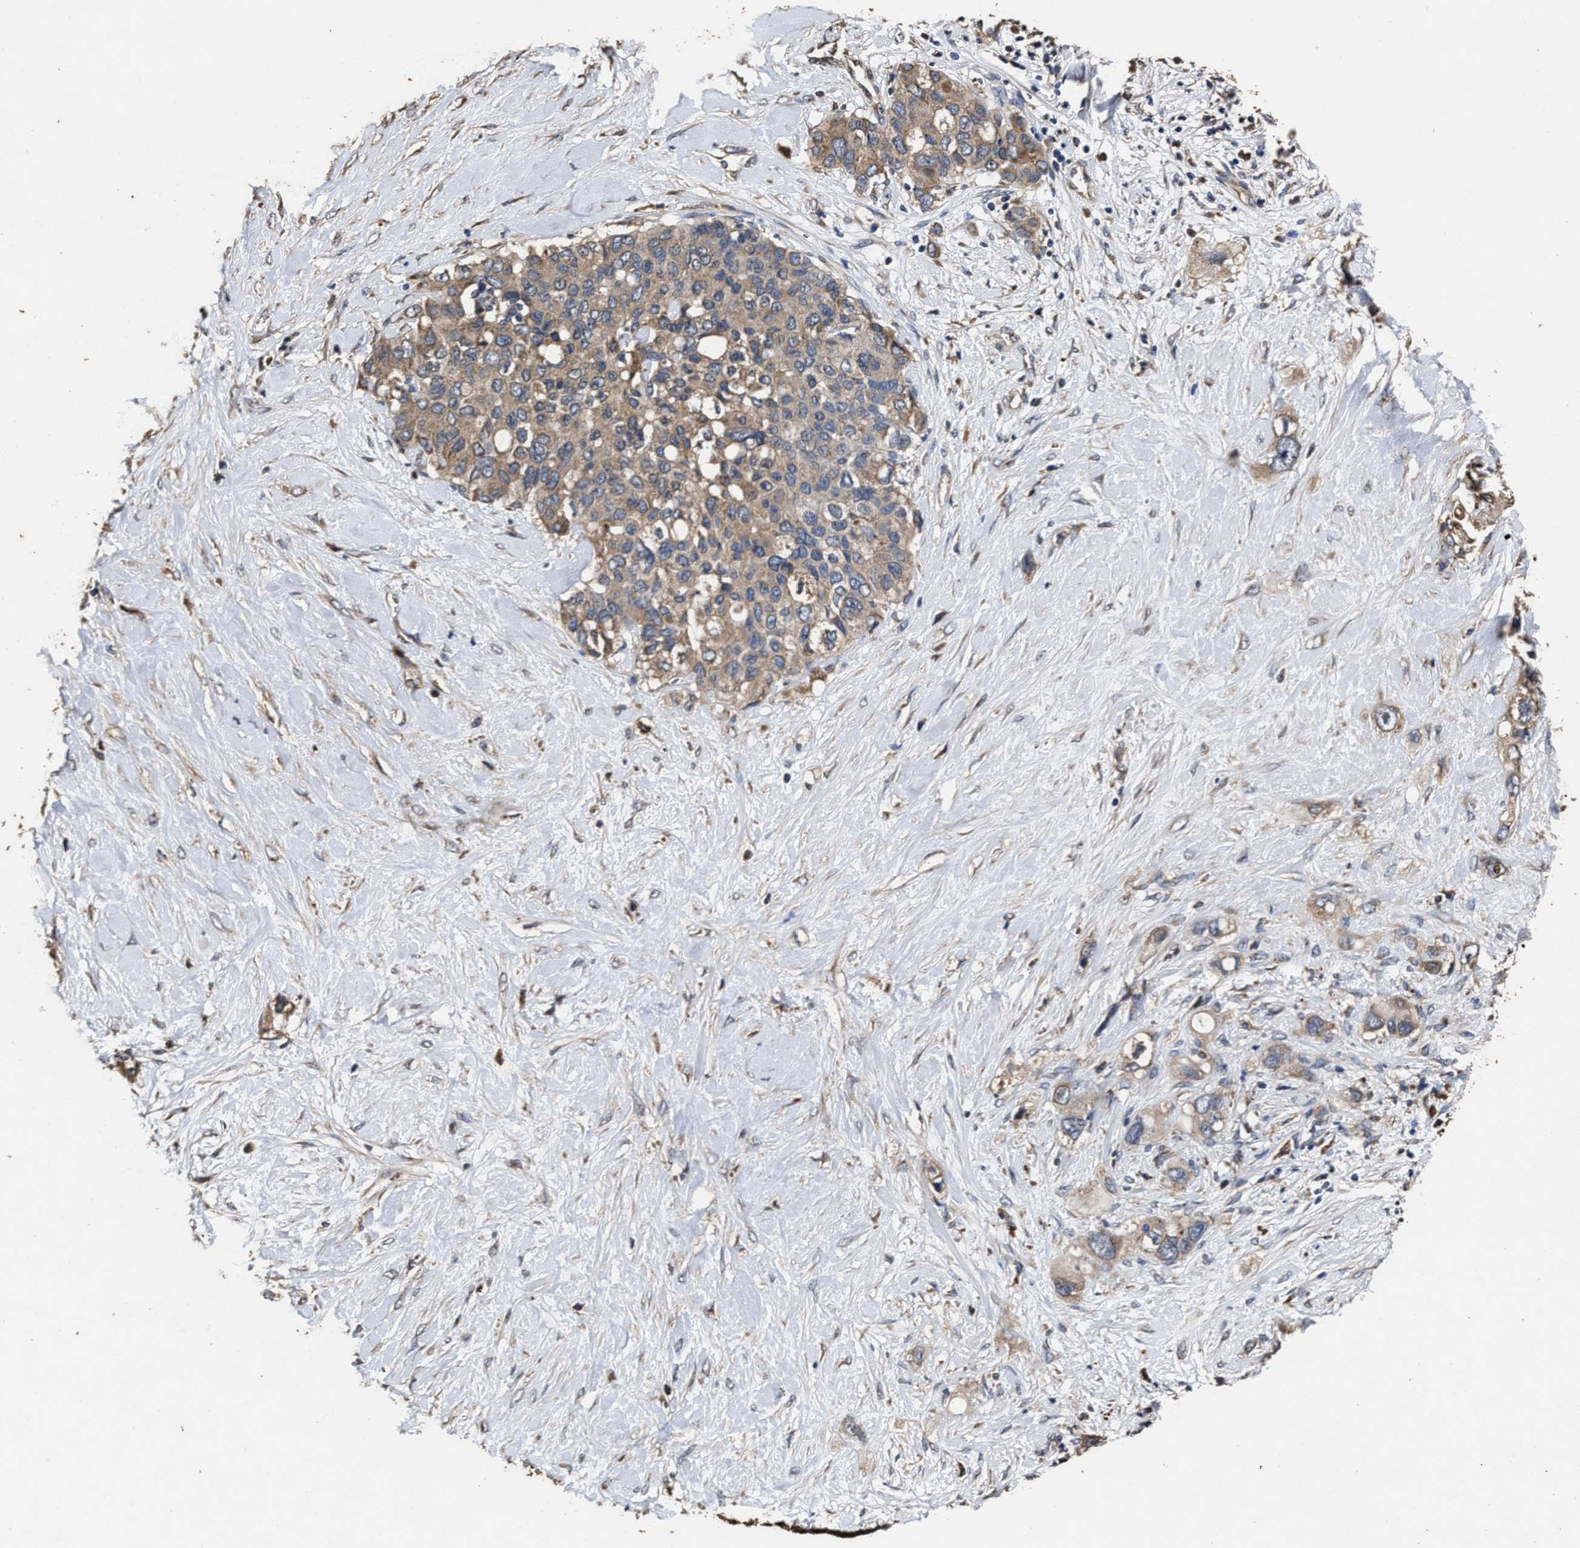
{"staining": {"intensity": "weak", "quantity": ">75%", "location": "cytoplasmic/membranous"}, "tissue": "pancreatic cancer", "cell_type": "Tumor cells", "image_type": "cancer", "snomed": [{"axis": "morphology", "description": "Adenocarcinoma, NOS"}, {"axis": "topography", "description": "Pancreas"}], "caption": "Immunohistochemical staining of human pancreatic adenocarcinoma reveals weak cytoplasmic/membranous protein staining in about >75% of tumor cells.", "gene": "PPM1K", "patient": {"sex": "female", "age": 56}}